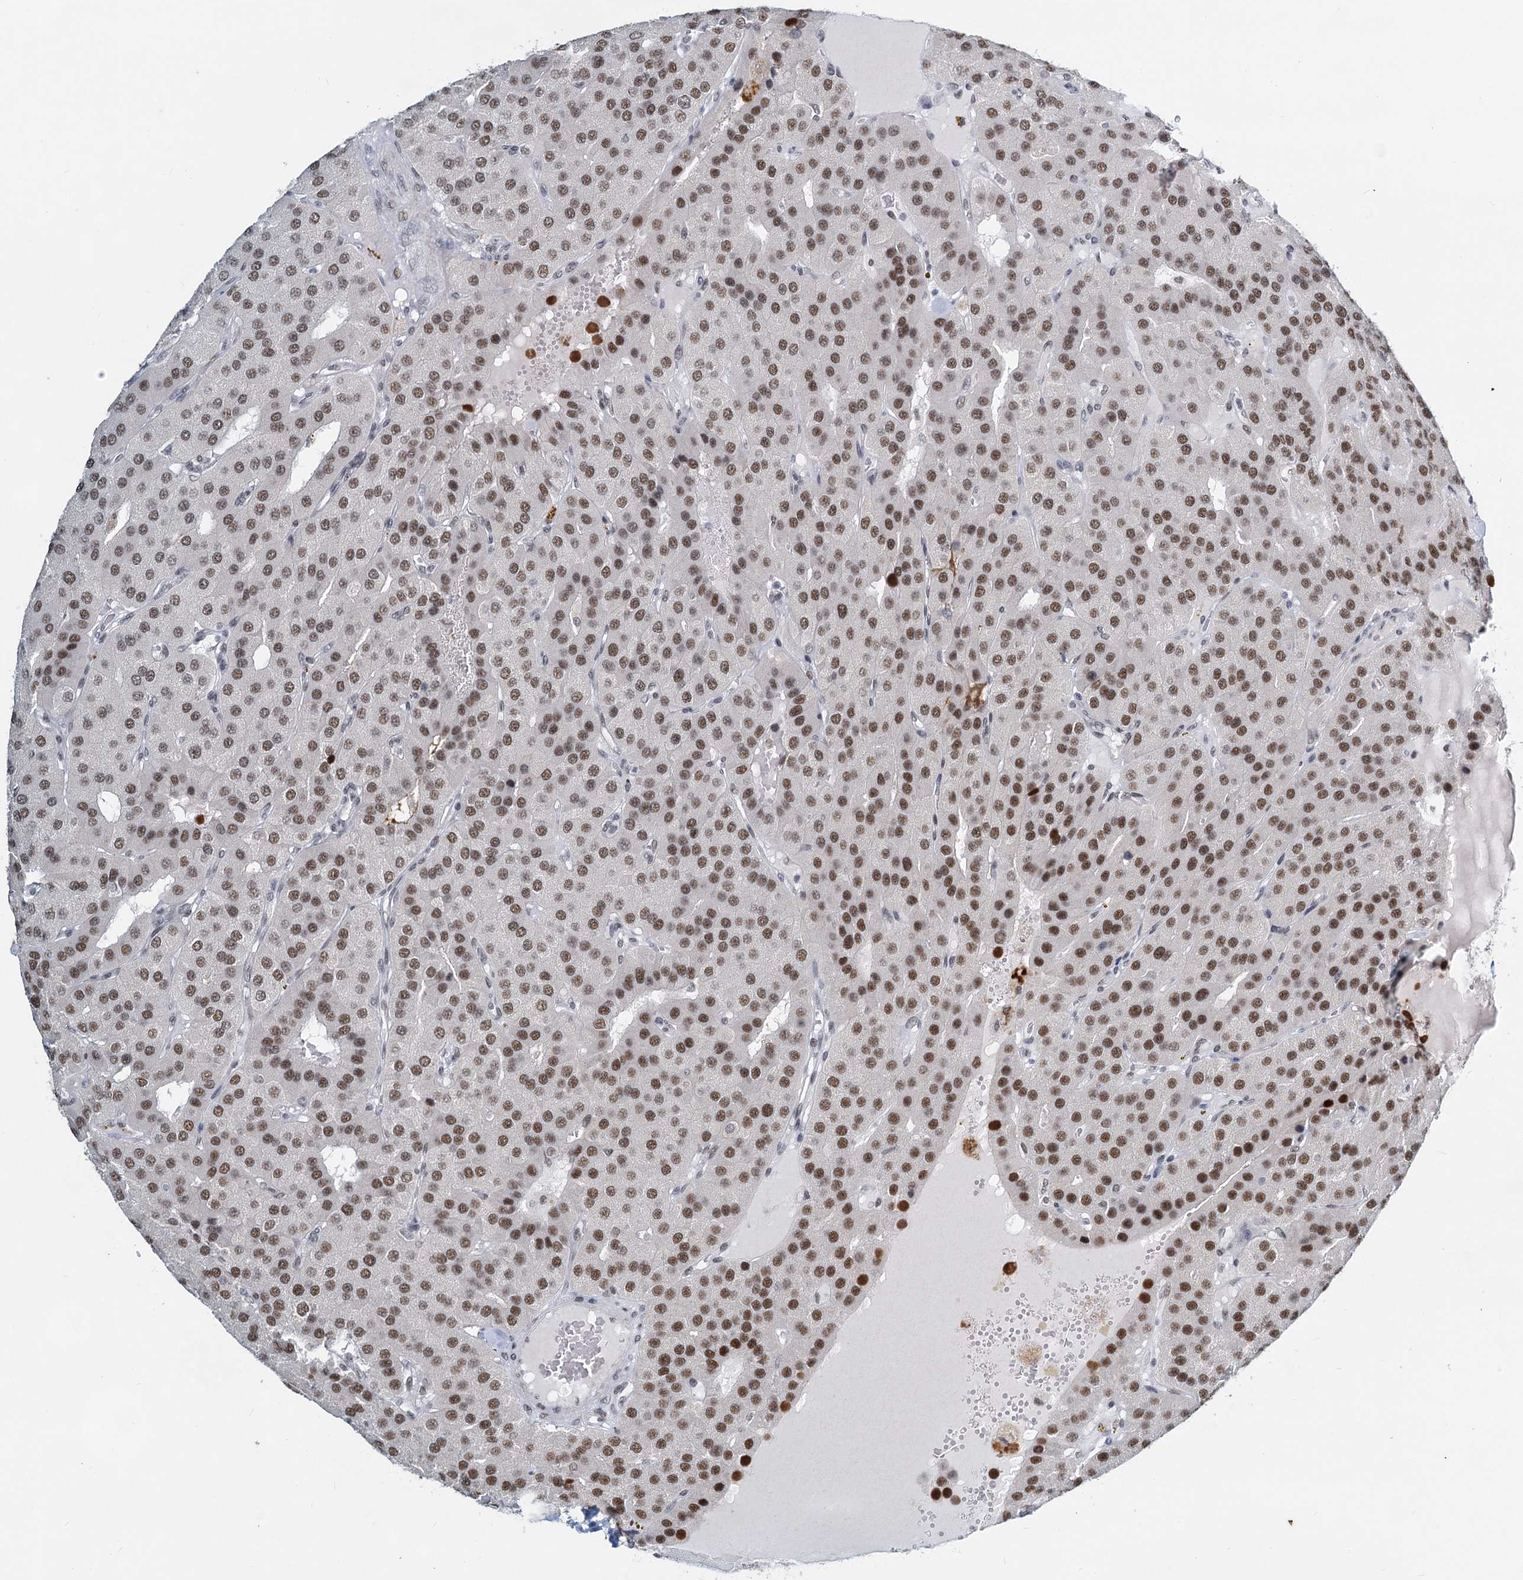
{"staining": {"intensity": "moderate", "quantity": ">75%", "location": "nuclear"}, "tissue": "parathyroid gland", "cell_type": "Glandular cells", "image_type": "normal", "snomed": [{"axis": "morphology", "description": "Normal tissue, NOS"}, {"axis": "morphology", "description": "Adenoma, NOS"}, {"axis": "topography", "description": "Parathyroid gland"}], "caption": "A brown stain shows moderate nuclear expression of a protein in glandular cells of benign parathyroid gland.", "gene": "METTL14", "patient": {"sex": "female", "age": 86}}